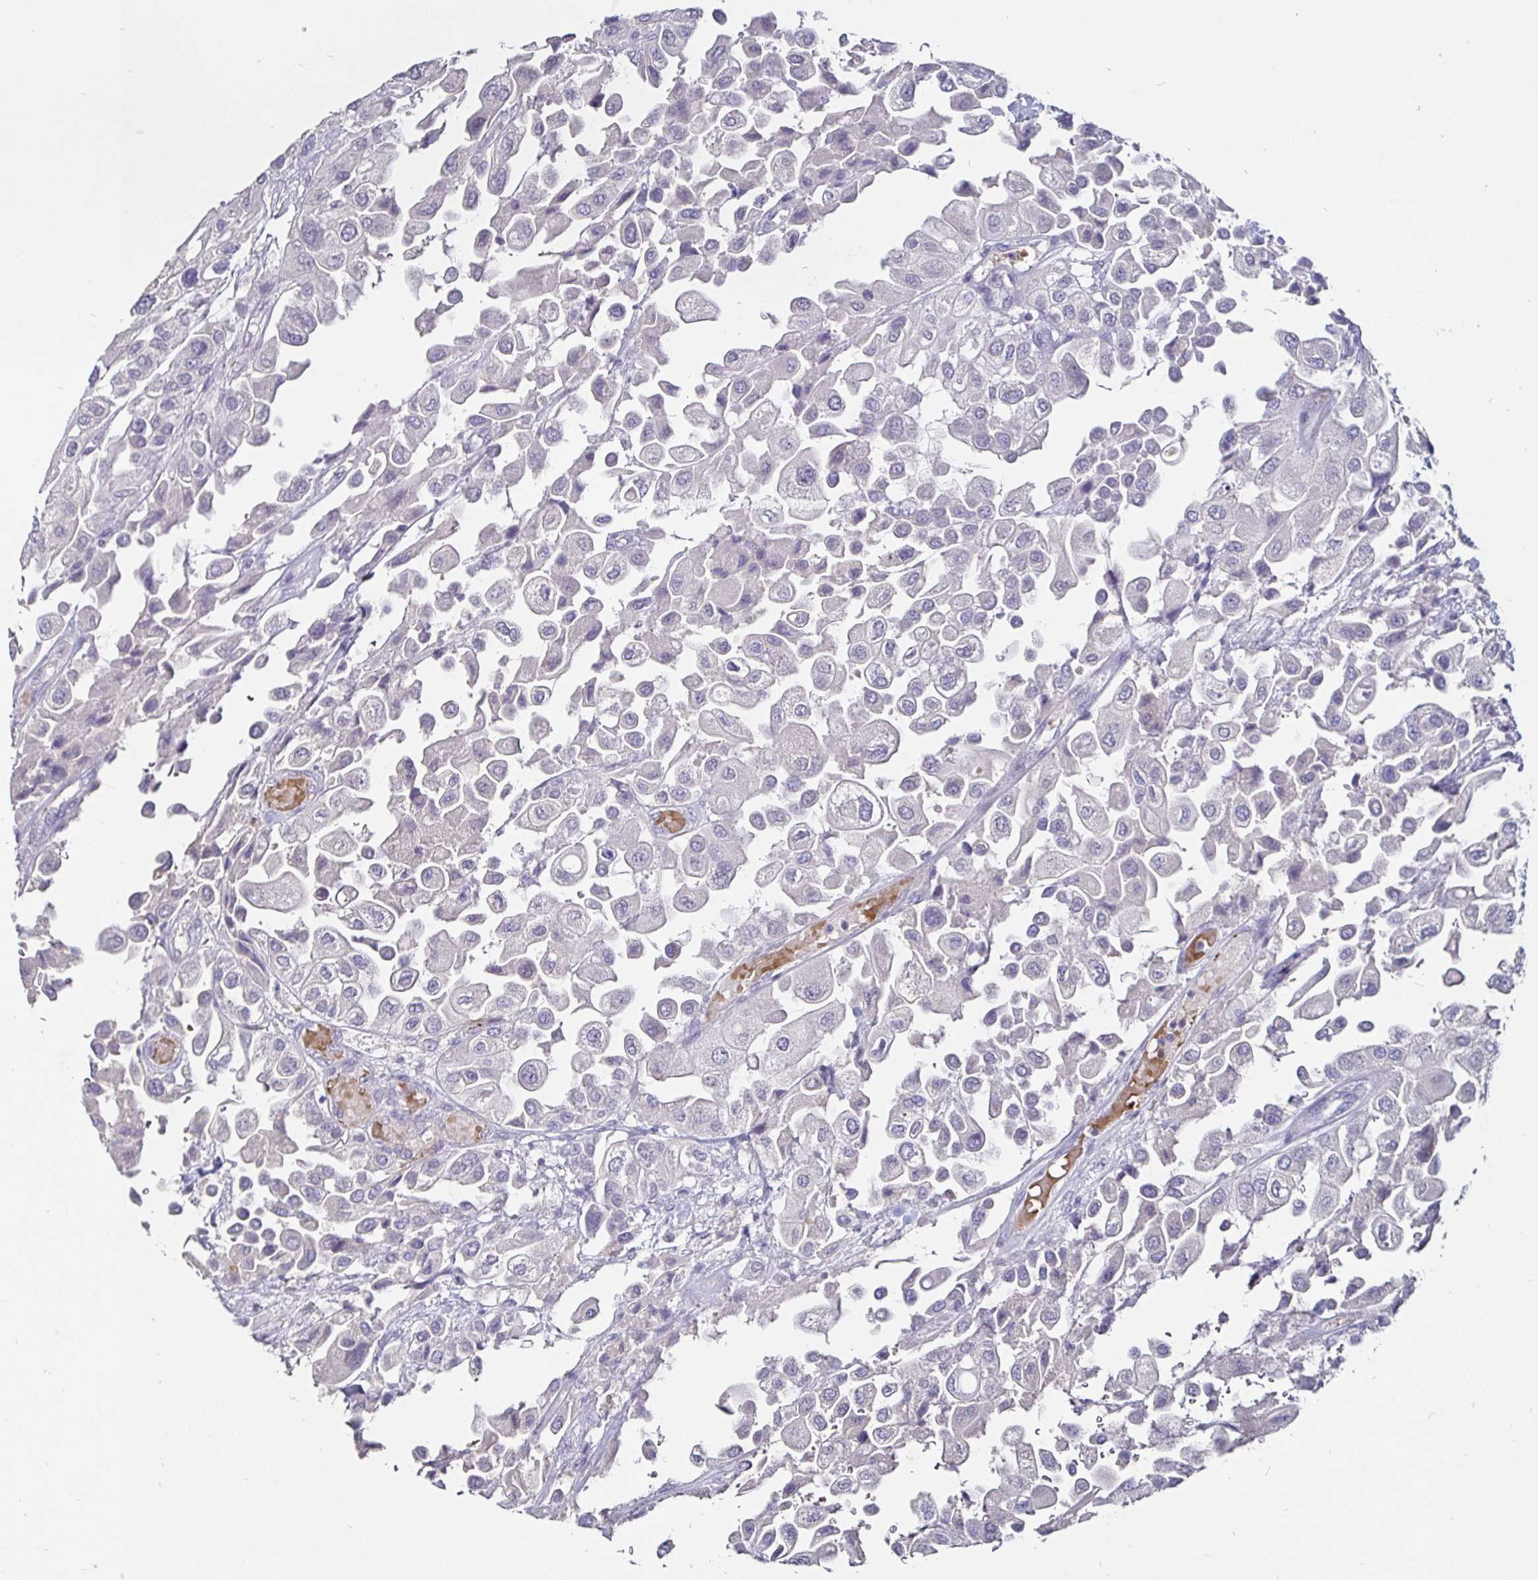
{"staining": {"intensity": "negative", "quantity": "none", "location": "none"}, "tissue": "urothelial cancer", "cell_type": "Tumor cells", "image_type": "cancer", "snomed": [{"axis": "morphology", "description": "Urothelial carcinoma, High grade"}, {"axis": "topography", "description": "Urinary bladder"}], "caption": "DAB (3,3'-diaminobenzidine) immunohistochemical staining of human high-grade urothelial carcinoma demonstrates no significant expression in tumor cells.", "gene": "FAIM2", "patient": {"sex": "female", "age": 64}}